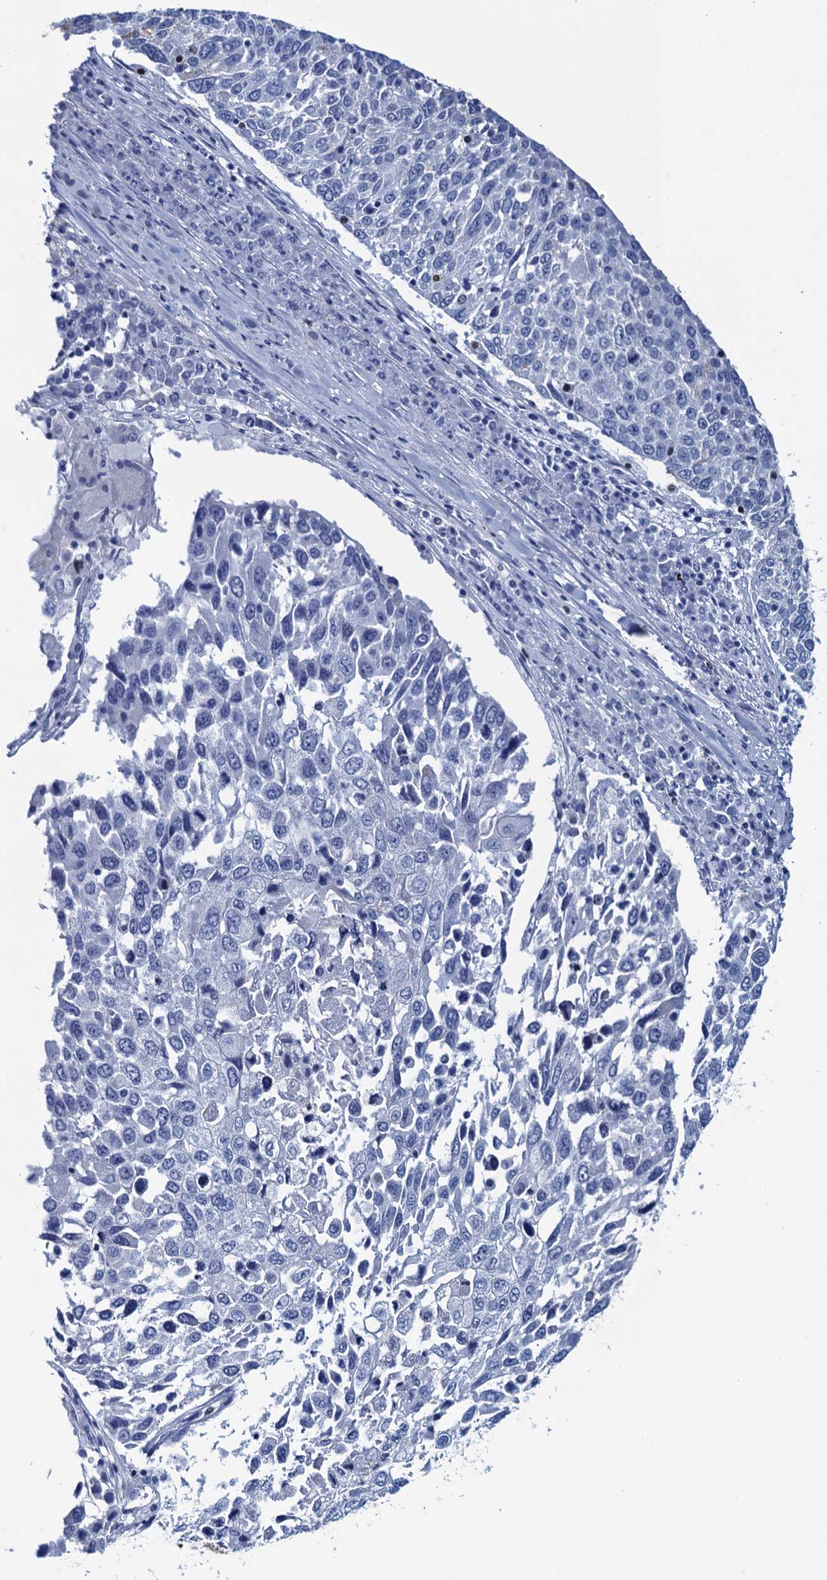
{"staining": {"intensity": "strong", "quantity": "<25%", "location": "cytoplasmic/membranous"}, "tissue": "lung cancer", "cell_type": "Tumor cells", "image_type": "cancer", "snomed": [{"axis": "morphology", "description": "Squamous cell carcinoma, NOS"}, {"axis": "topography", "description": "Lung"}], "caption": "High-power microscopy captured an immunohistochemistry (IHC) image of lung squamous cell carcinoma, revealing strong cytoplasmic/membranous staining in approximately <25% of tumor cells.", "gene": "RHCG", "patient": {"sex": "male", "age": 65}}